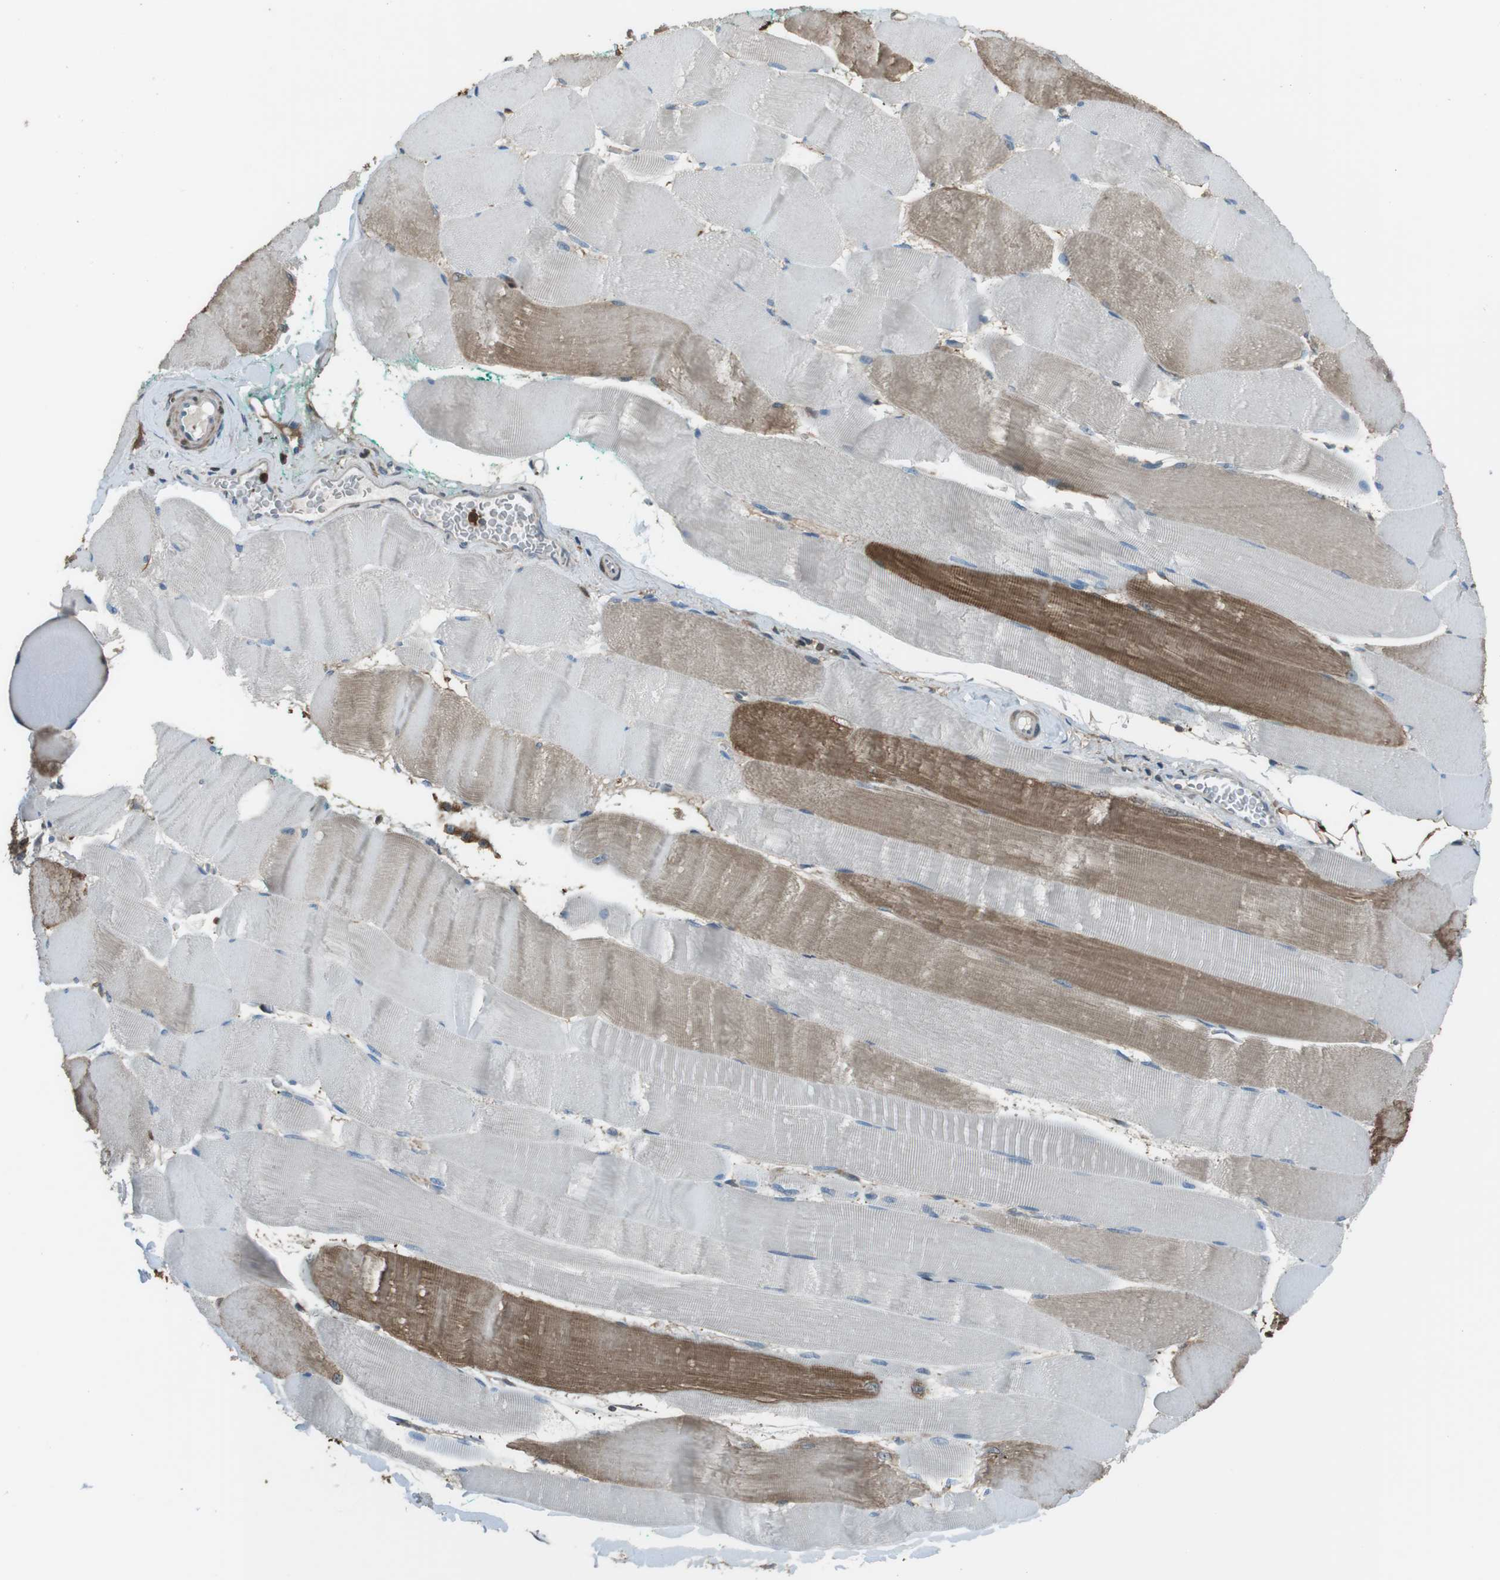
{"staining": {"intensity": "moderate", "quantity": "25%-75%", "location": "cytoplasmic/membranous"}, "tissue": "skeletal muscle", "cell_type": "Myocytes", "image_type": "normal", "snomed": [{"axis": "morphology", "description": "Normal tissue, NOS"}, {"axis": "morphology", "description": "Squamous cell carcinoma, NOS"}, {"axis": "topography", "description": "Skeletal muscle"}], "caption": "Immunohistochemical staining of unremarkable human skeletal muscle reveals medium levels of moderate cytoplasmic/membranous expression in approximately 25%-75% of myocytes.", "gene": "TWSG1", "patient": {"sex": "male", "age": 51}}